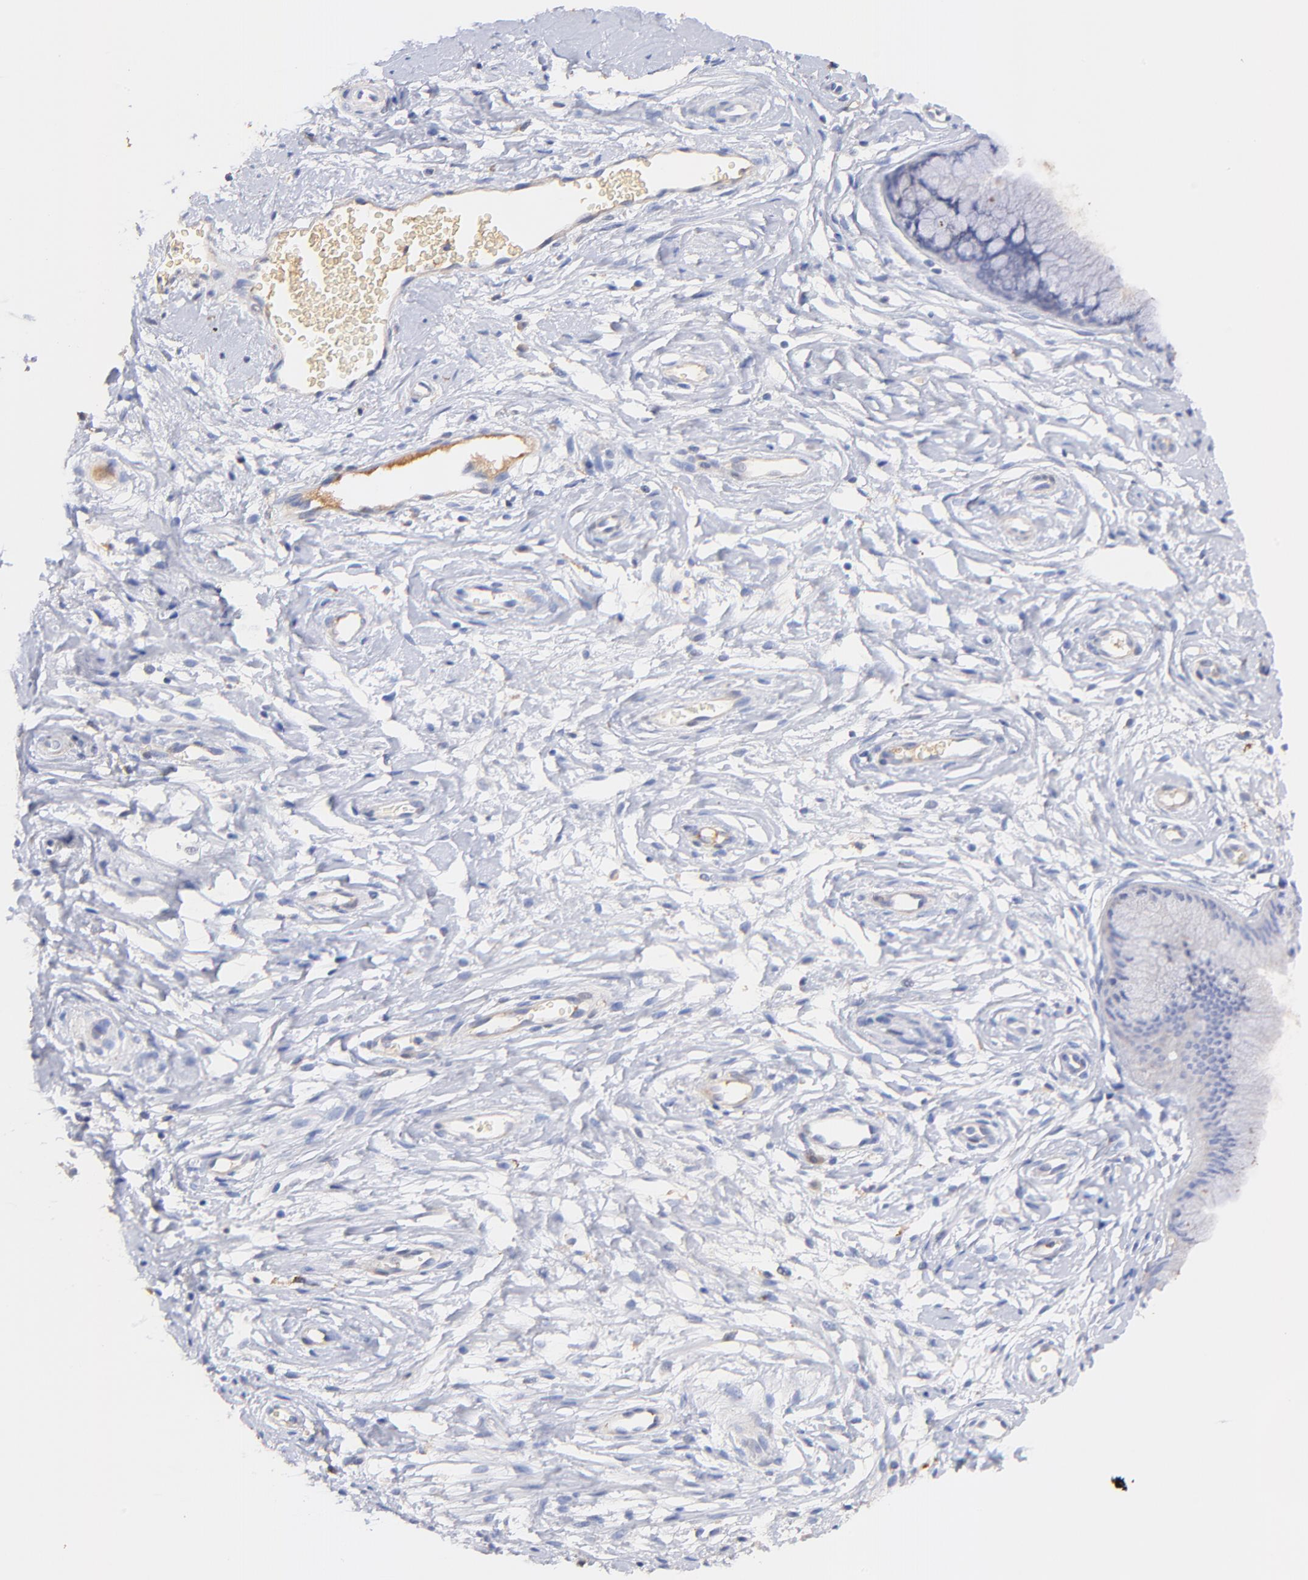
{"staining": {"intensity": "negative", "quantity": "none", "location": "none"}, "tissue": "cervix", "cell_type": "Glandular cells", "image_type": "normal", "snomed": [{"axis": "morphology", "description": "Normal tissue, NOS"}, {"axis": "topography", "description": "Cervix"}], "caption": "IHC histopathology image of normal cervix: cervix stained with DAB (3,3'-diaminobenzidine) shows no significant protein expression in glandular cells. The staining was performed using DAB (3,3'-diaminobenzidine) to visualize the protein expression in brown, while the nuclei were stained in blue with hematoxylin (Magnification: 20x).", "gene": "IGLV7", "patient": {"sex": "female", "age": 39}}